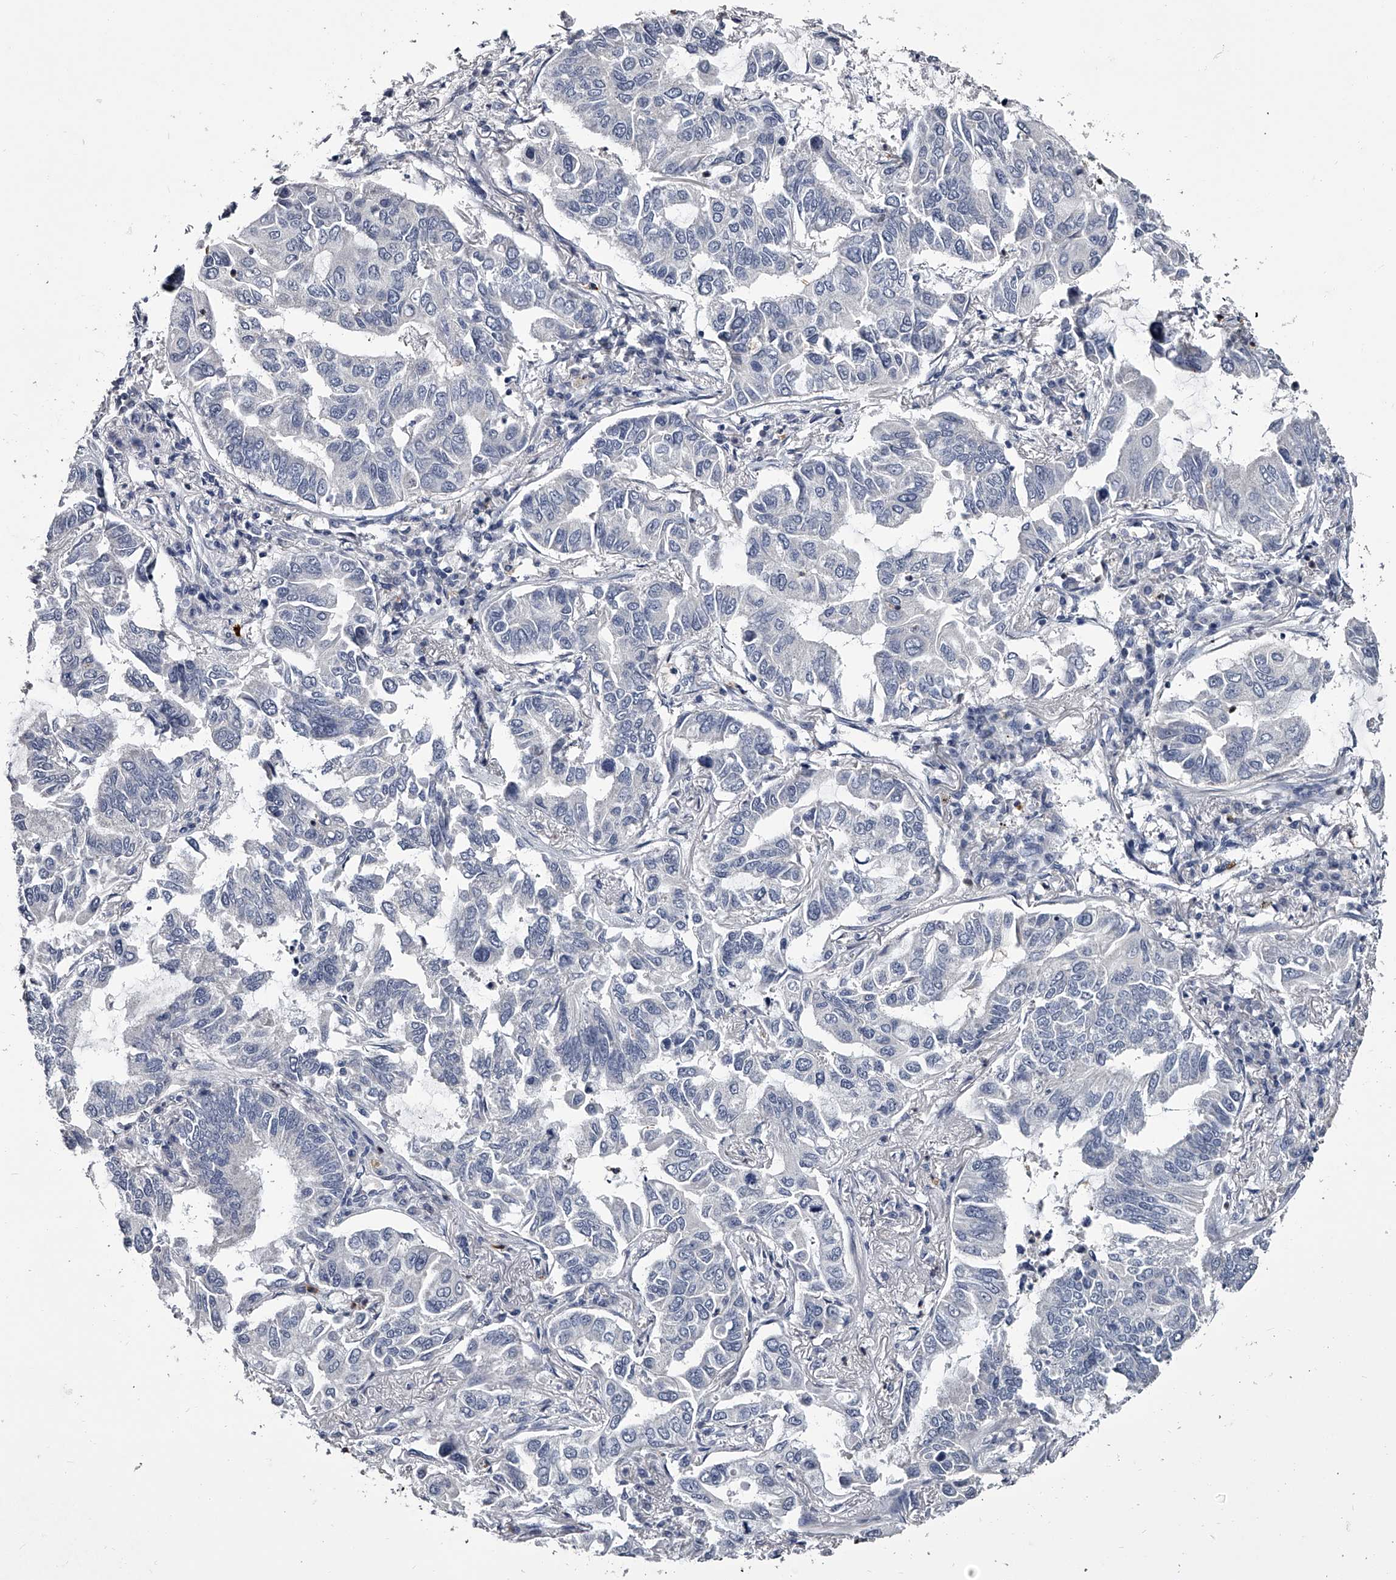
{"staining": {"intensity": "negative", "quantity": "none", "location": "none"}, "tissue": "lung cancer", "cell_type": "Tumor cells", "image_type": "cancer", "snomed": [{"axis": "morphology", "description": "Adenocarcinoma, NOS"}, {"axis": "topography", "description": "Lung"}], "caption": "Tumor cells show no significant staining in lung adenocarcinoma. (Immunohistochemistry (ihc), brightfield microscopy, high magnification).", "gene": "GAPVD1", "patient": {"sex": "male", "age": 64}}